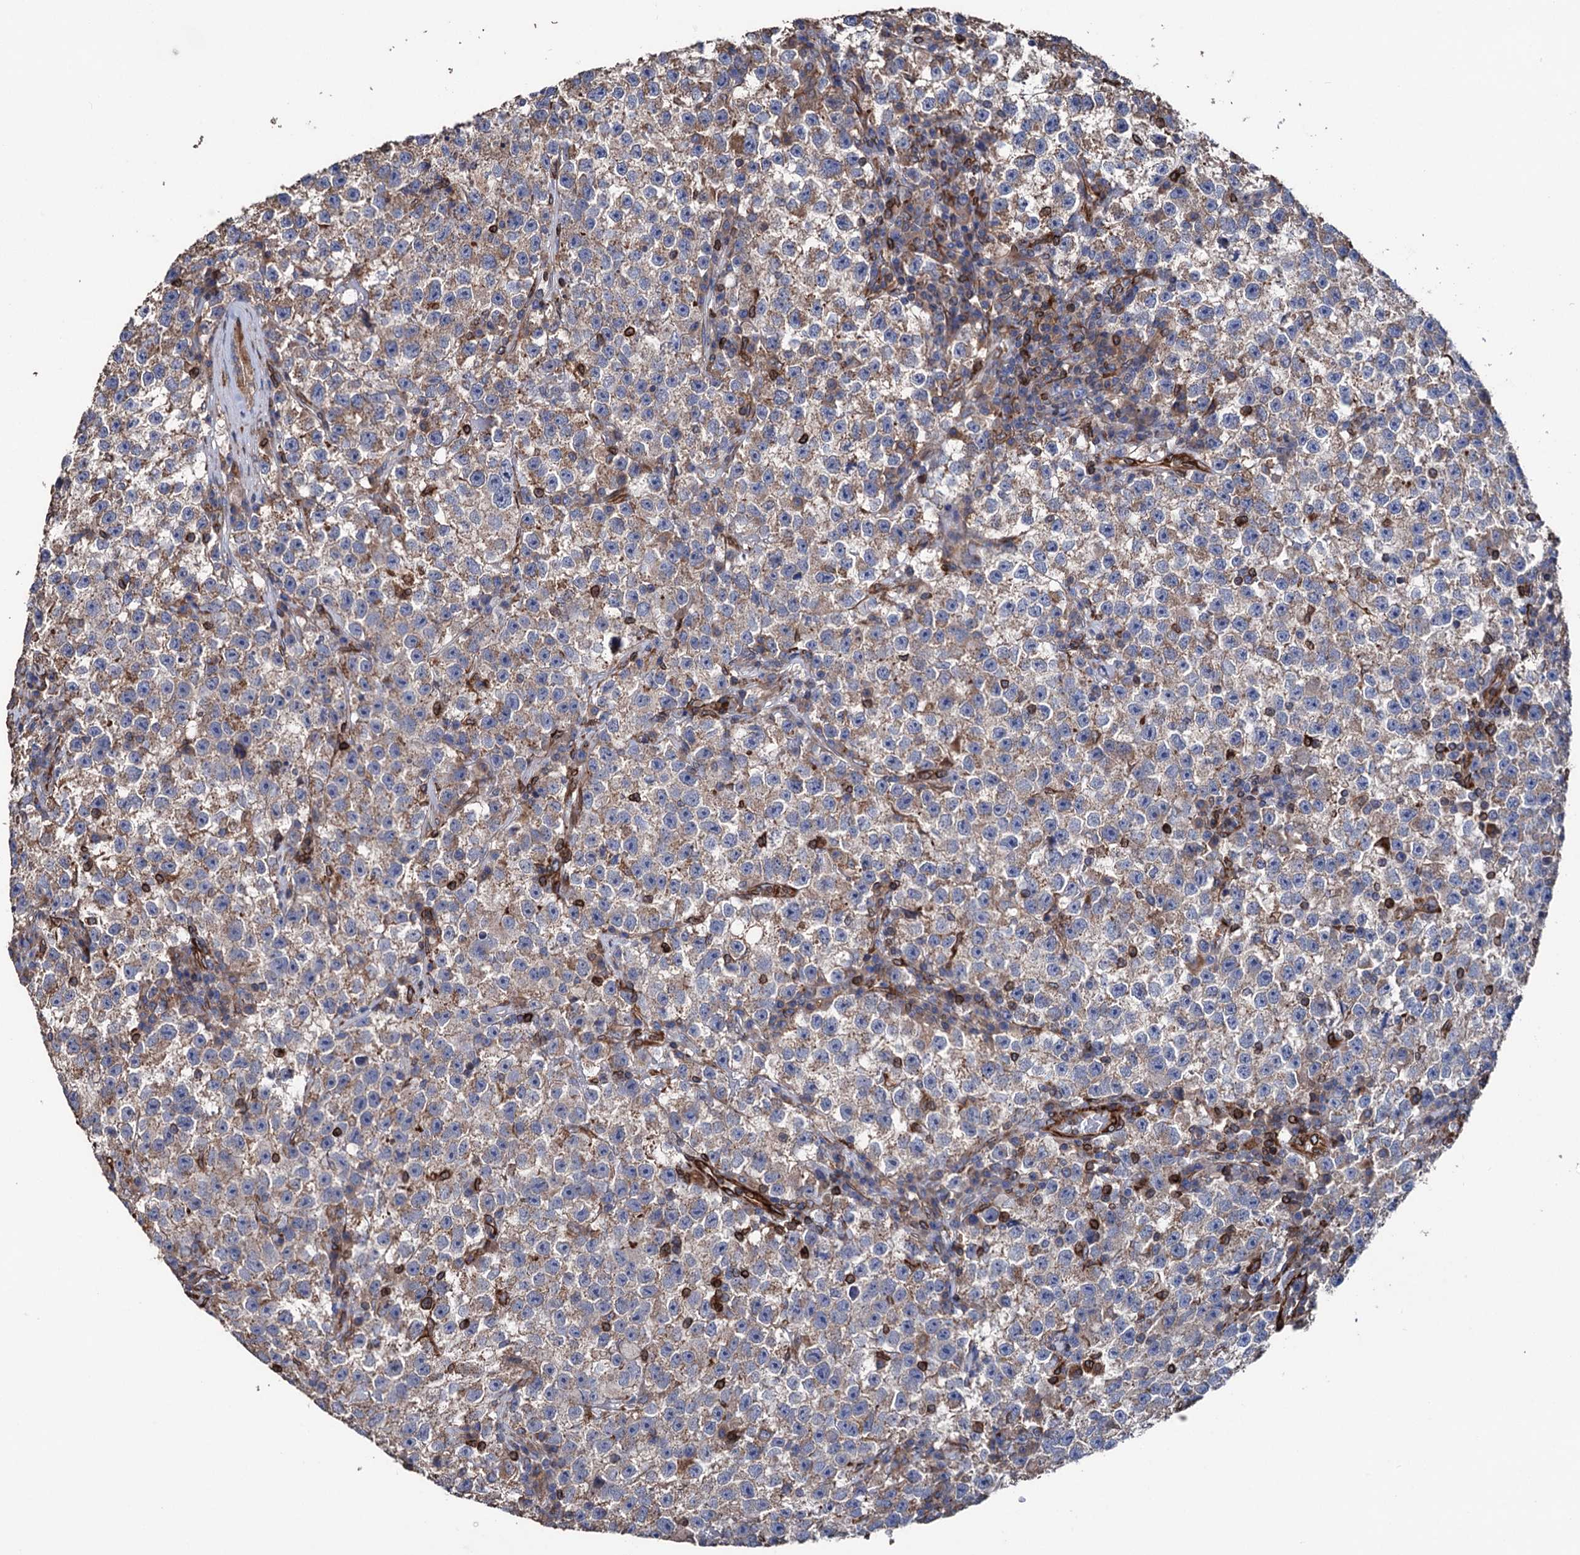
{"staining": {"intensity": "weak", "quantity": "25%-75%", "location": "cytoplasmic/membranous"}, "tissue": "testis cancer", "cell_type": "Tumor cells", "image_type": "cancer", "snomed": [{"axis": "morphology", "description": "Seminoma, NOS"}, {"axis": "topography", "description": "Testis"}], "caption": "Tumor cells demonstrate low levels of weak cytoplasmic/membranous staining in about 25%-75% of cells in testis cancer (seminoma).", "gene": "STING1", "patient": {"sex": "male", "age": 22}}